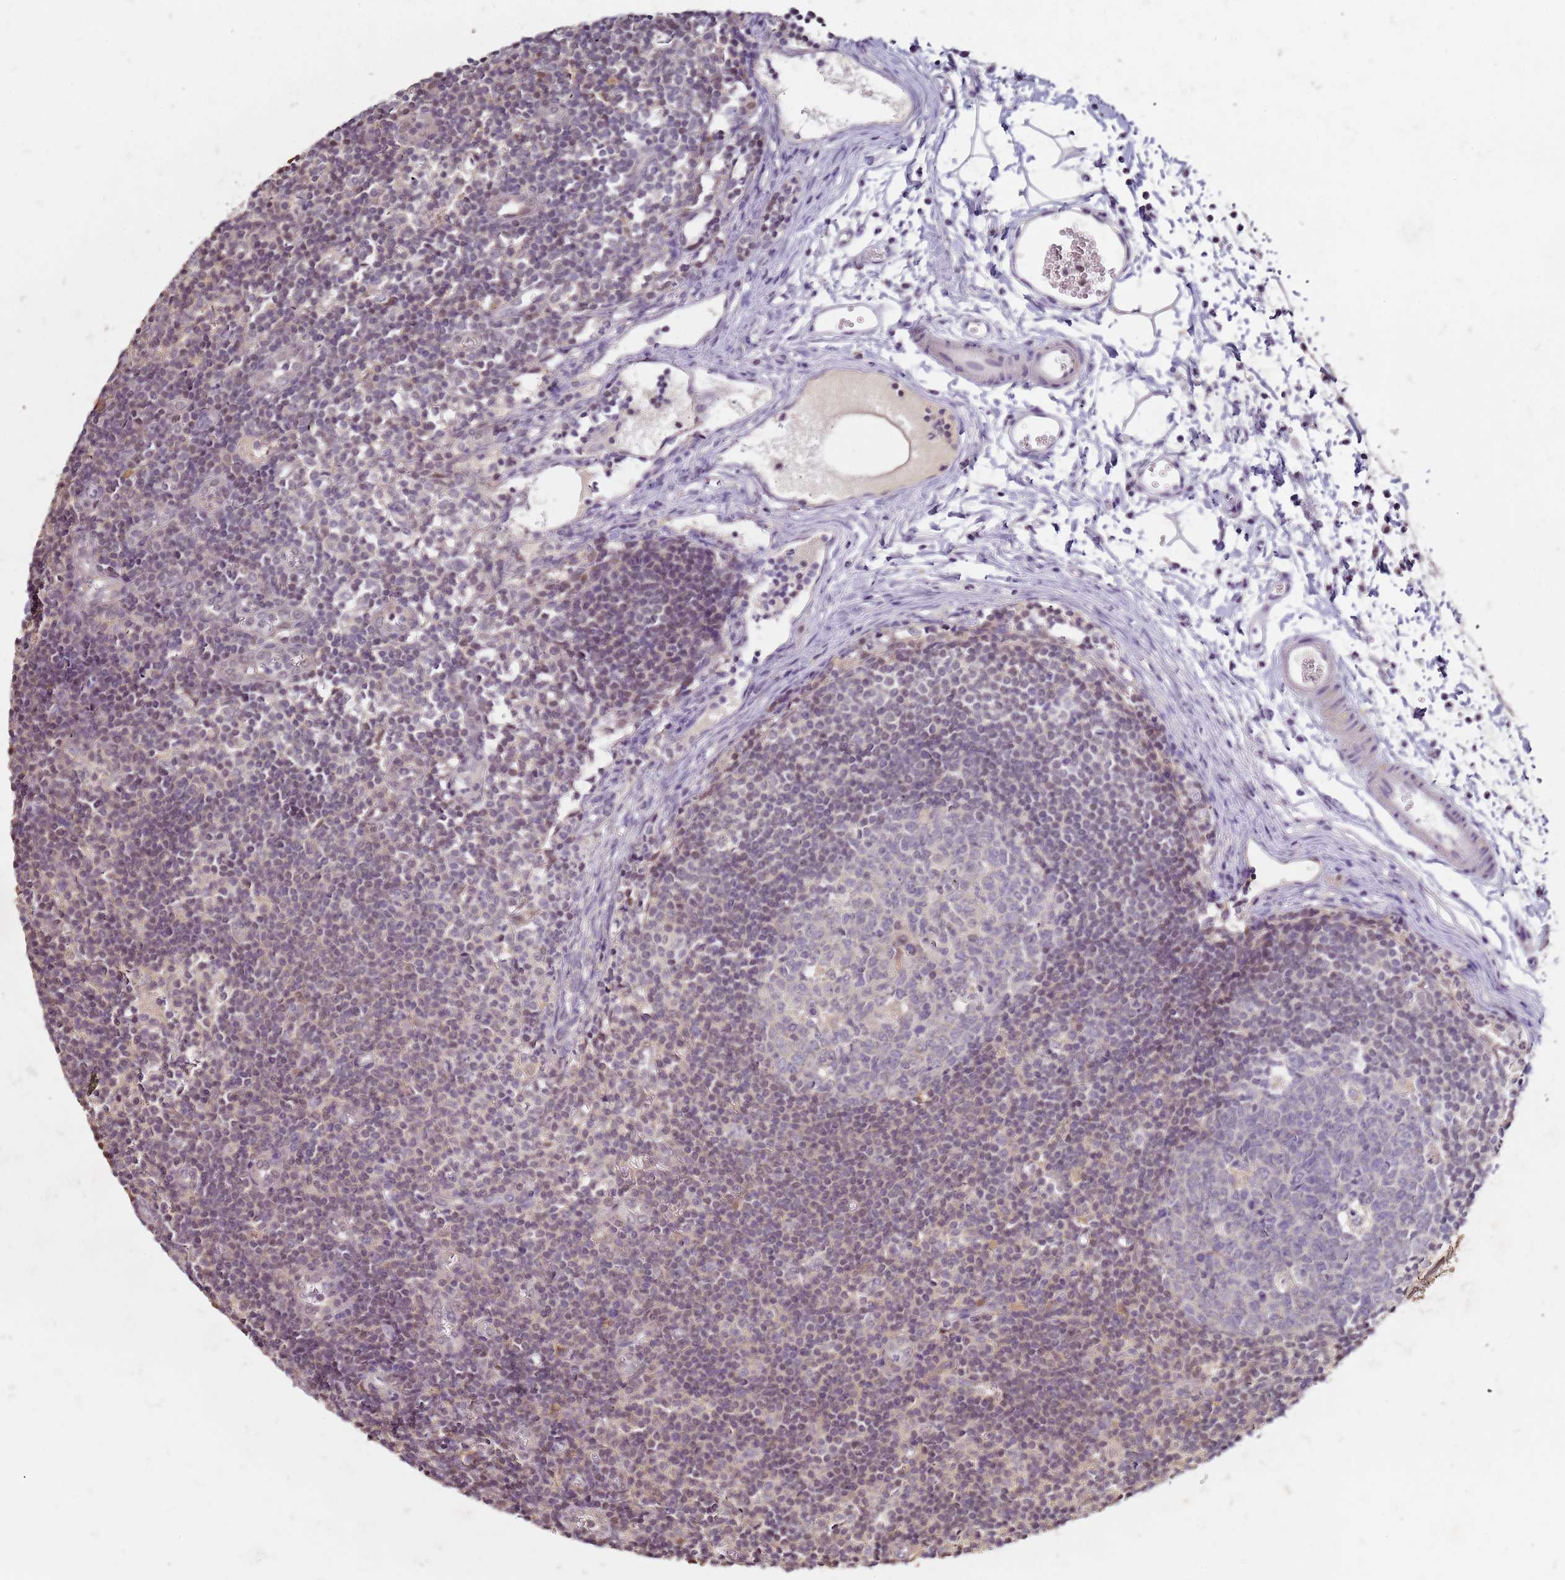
{"staining": {"intensity": "negative", "quantity": "none", "location": "none"}, "tissue": "lymph node", "cell_type": "Germinal center cells", "image_type": "normal", "snomed": [{"axis": "morphology", "description": "Normal tissue, NOS"}, {"axis": "topography", "description": "Lymph node"}], "caption": "This is a image of immunohistochemistry staining of benign lymph node, which shows no staining in germinal center cells. Brightfield microscopy of immunohistochemistry stained with DAB (3,3'-diaminobenzidine) (brown) and hematoxylin (blue), captured at high magnification.", "gene": "MDH1", "patient": {"sex": "female", "age": 37}}